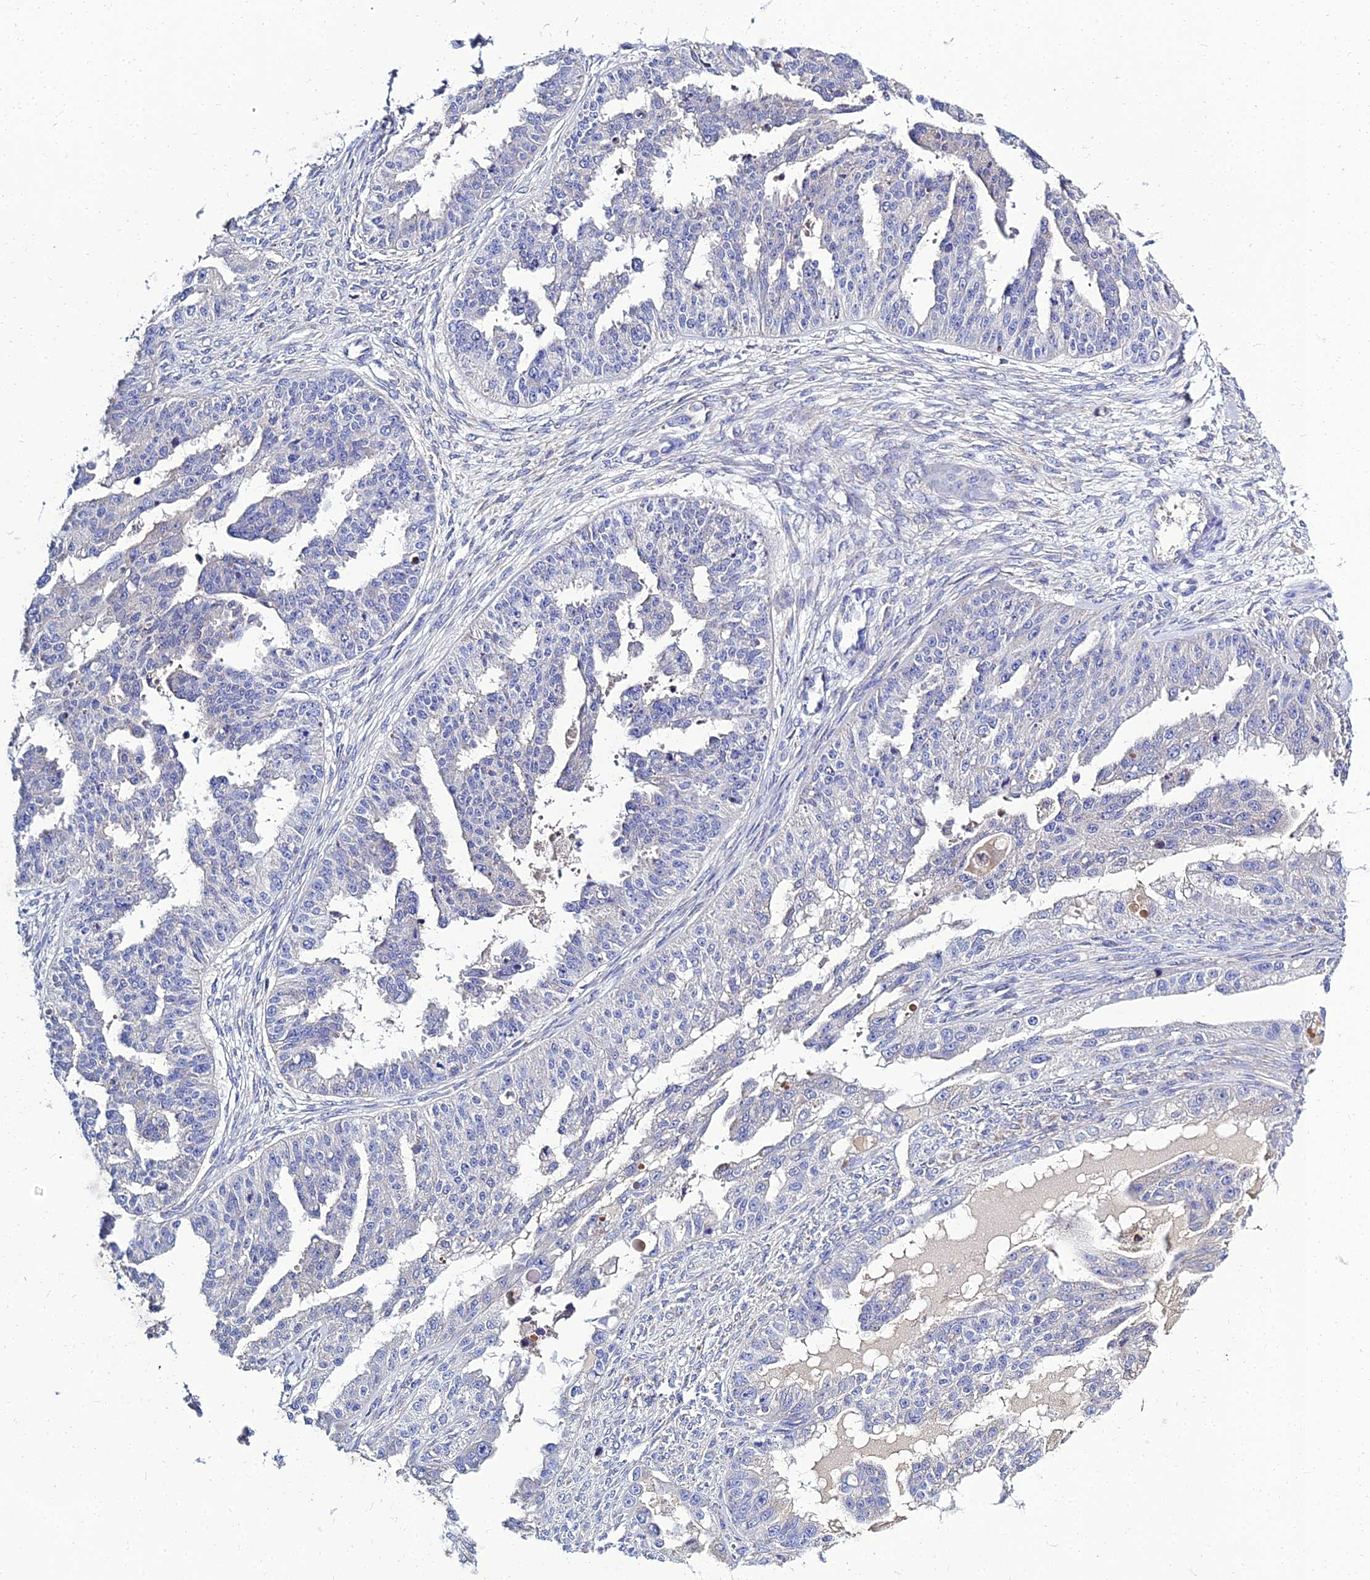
{"staining": {"intensity": "negative", "quantity": "none", "location": "none"}, "tissue": "ovarian cancer", "cell_type": "Tumor cells", "image_type": "cancer", "snomed": [{"axis": "morphology", "description": "Cystadenocarcinoma, serous, NOS"}, {"axis": "topography", "description": "Ovary"}], "caption": "Histopathology image shows no protein positivity in tumor cells of ovarian cancer tissue.", "gene": "NPY", "patient": {"sex": "female", "age": 58}}